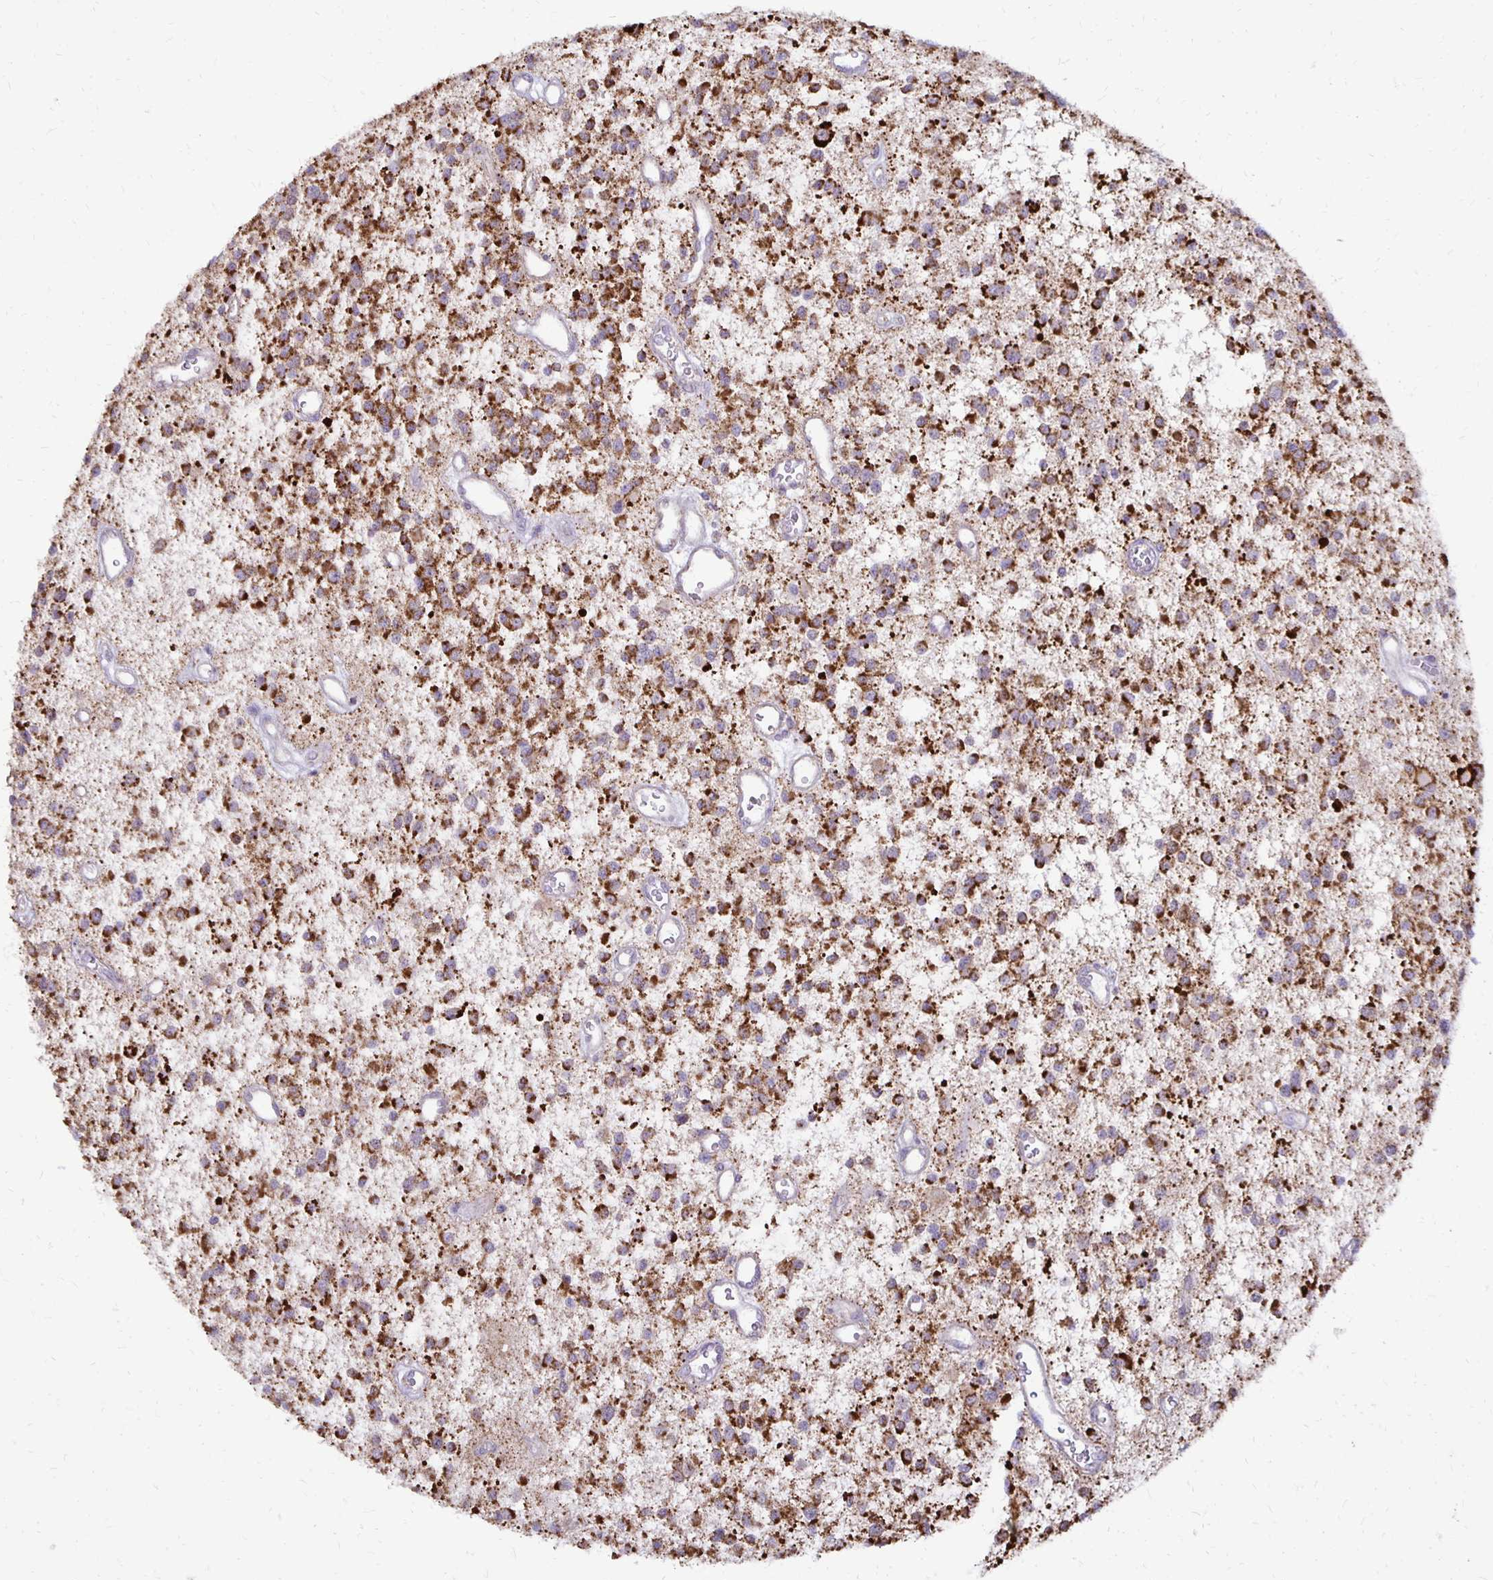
{"staining": {"intensity": "strong", "quantity": "25%-75%", "location": "cytoplasmic/membranous"}, "tissue": "glioma", "cell_type": "Tumor cells", "image_type": "cancer", "snomed": [{"axis": "morphology", "description": "Glioma, malignant, Low grade"}, {"axis": "topography", "description": "Brain"}], "caption": "Immunohistochemistry (IHC) of human malignant low-grade glioma exhibits high levels of strong cytoplasmic/membranous staining in about 25%-75% of tumor cells.", "gene": "IER3", "patient": {"sex": "male", "age": 43}}